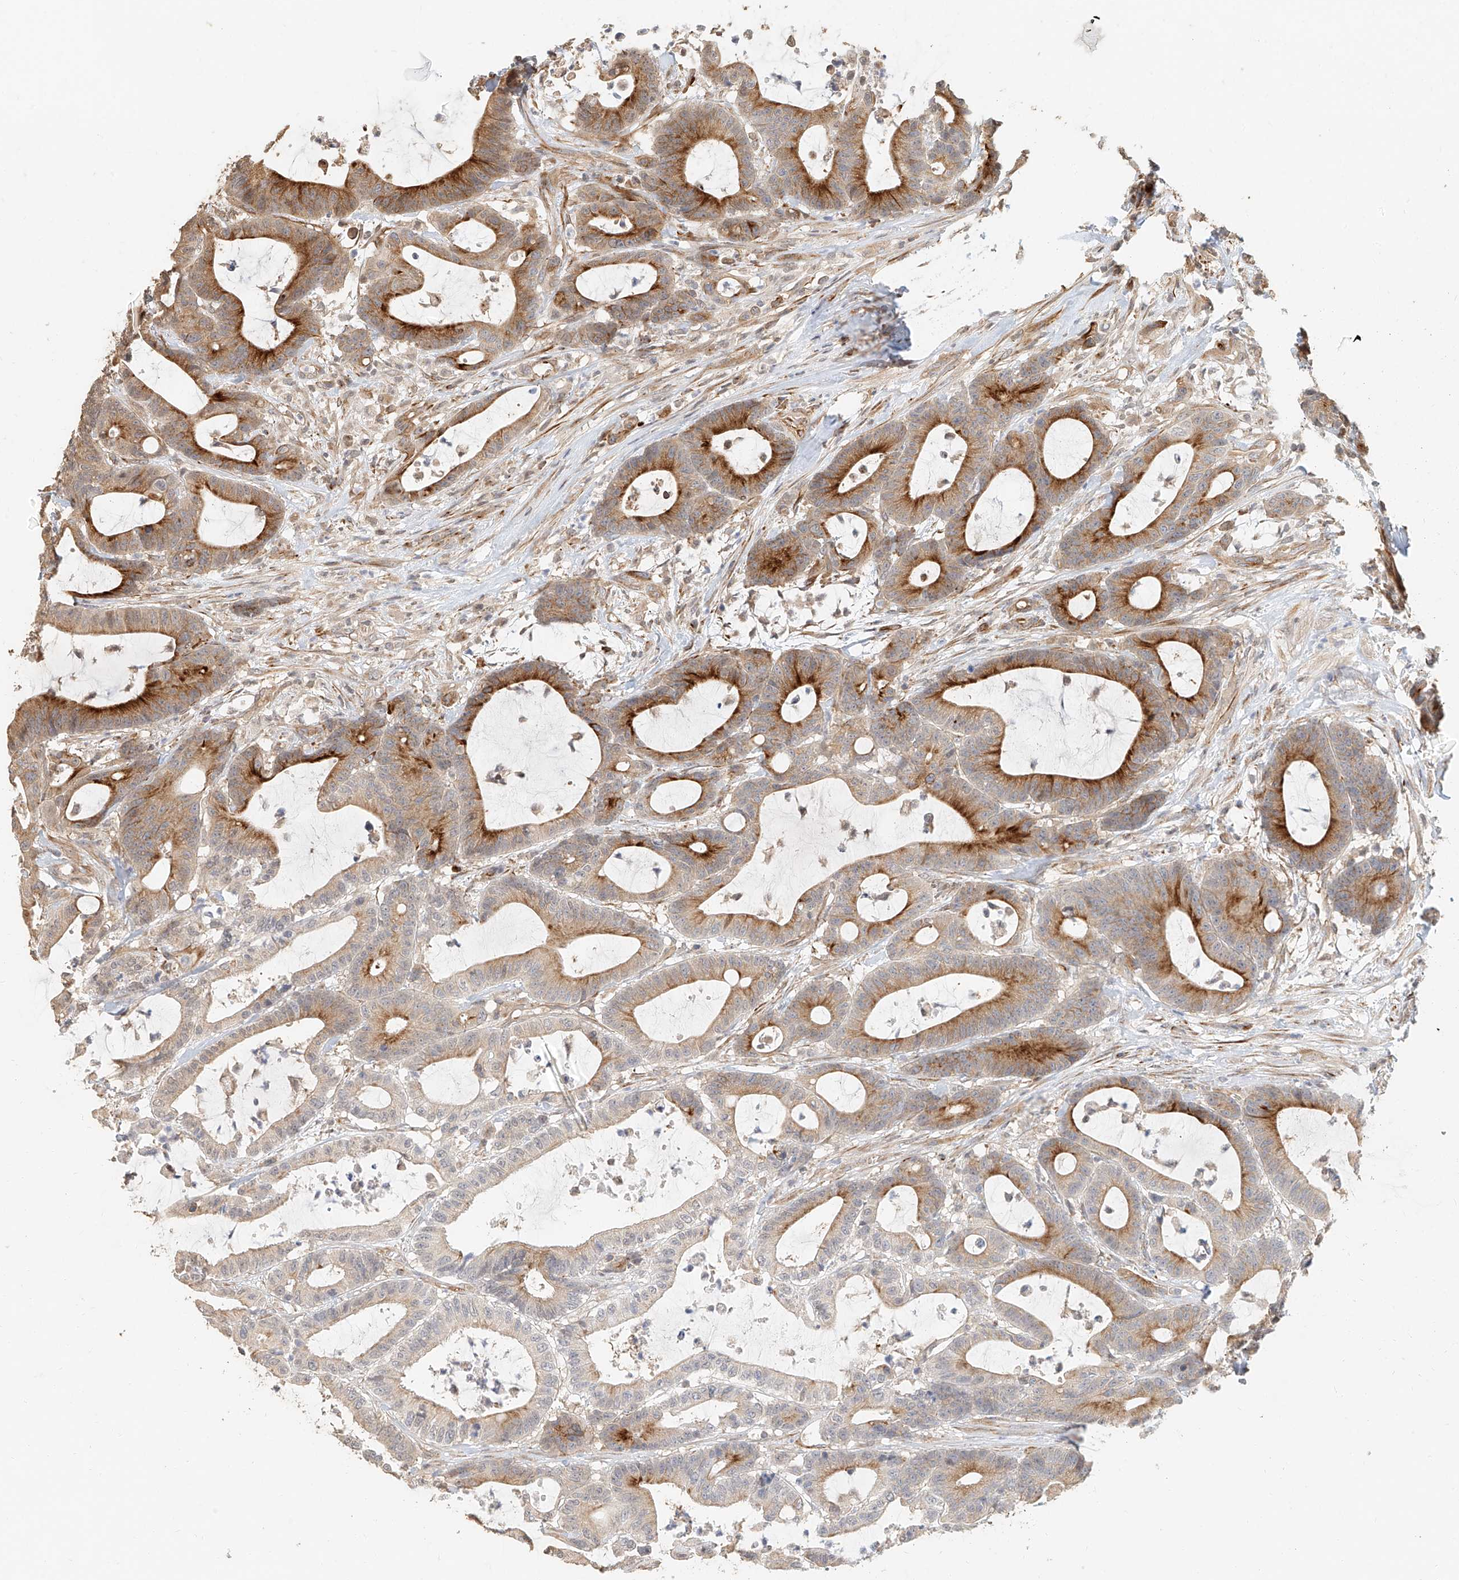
{"staining": {"intensity": "strong", "quantity": "25%-75%", "location": "cytoplasmic/membranous"}, "tissue": "colorectal cancer", "cell_type": "Tumor cells", "image_type": "cancer", "snomed": [{"axis": "morphology", "description": "Adenocarcinoma, NOS"}, {"axis": "topography", "description": "Colon"}], "caption": "This micrograph reveals immunohistochemistry staining of colorectal cancer, with high strong cytoplasmic/membranous positivity in about 25%-75% of tumor cells.", "gene": "NAP1L1", "patient": {"sex": "female", "age": 84}}